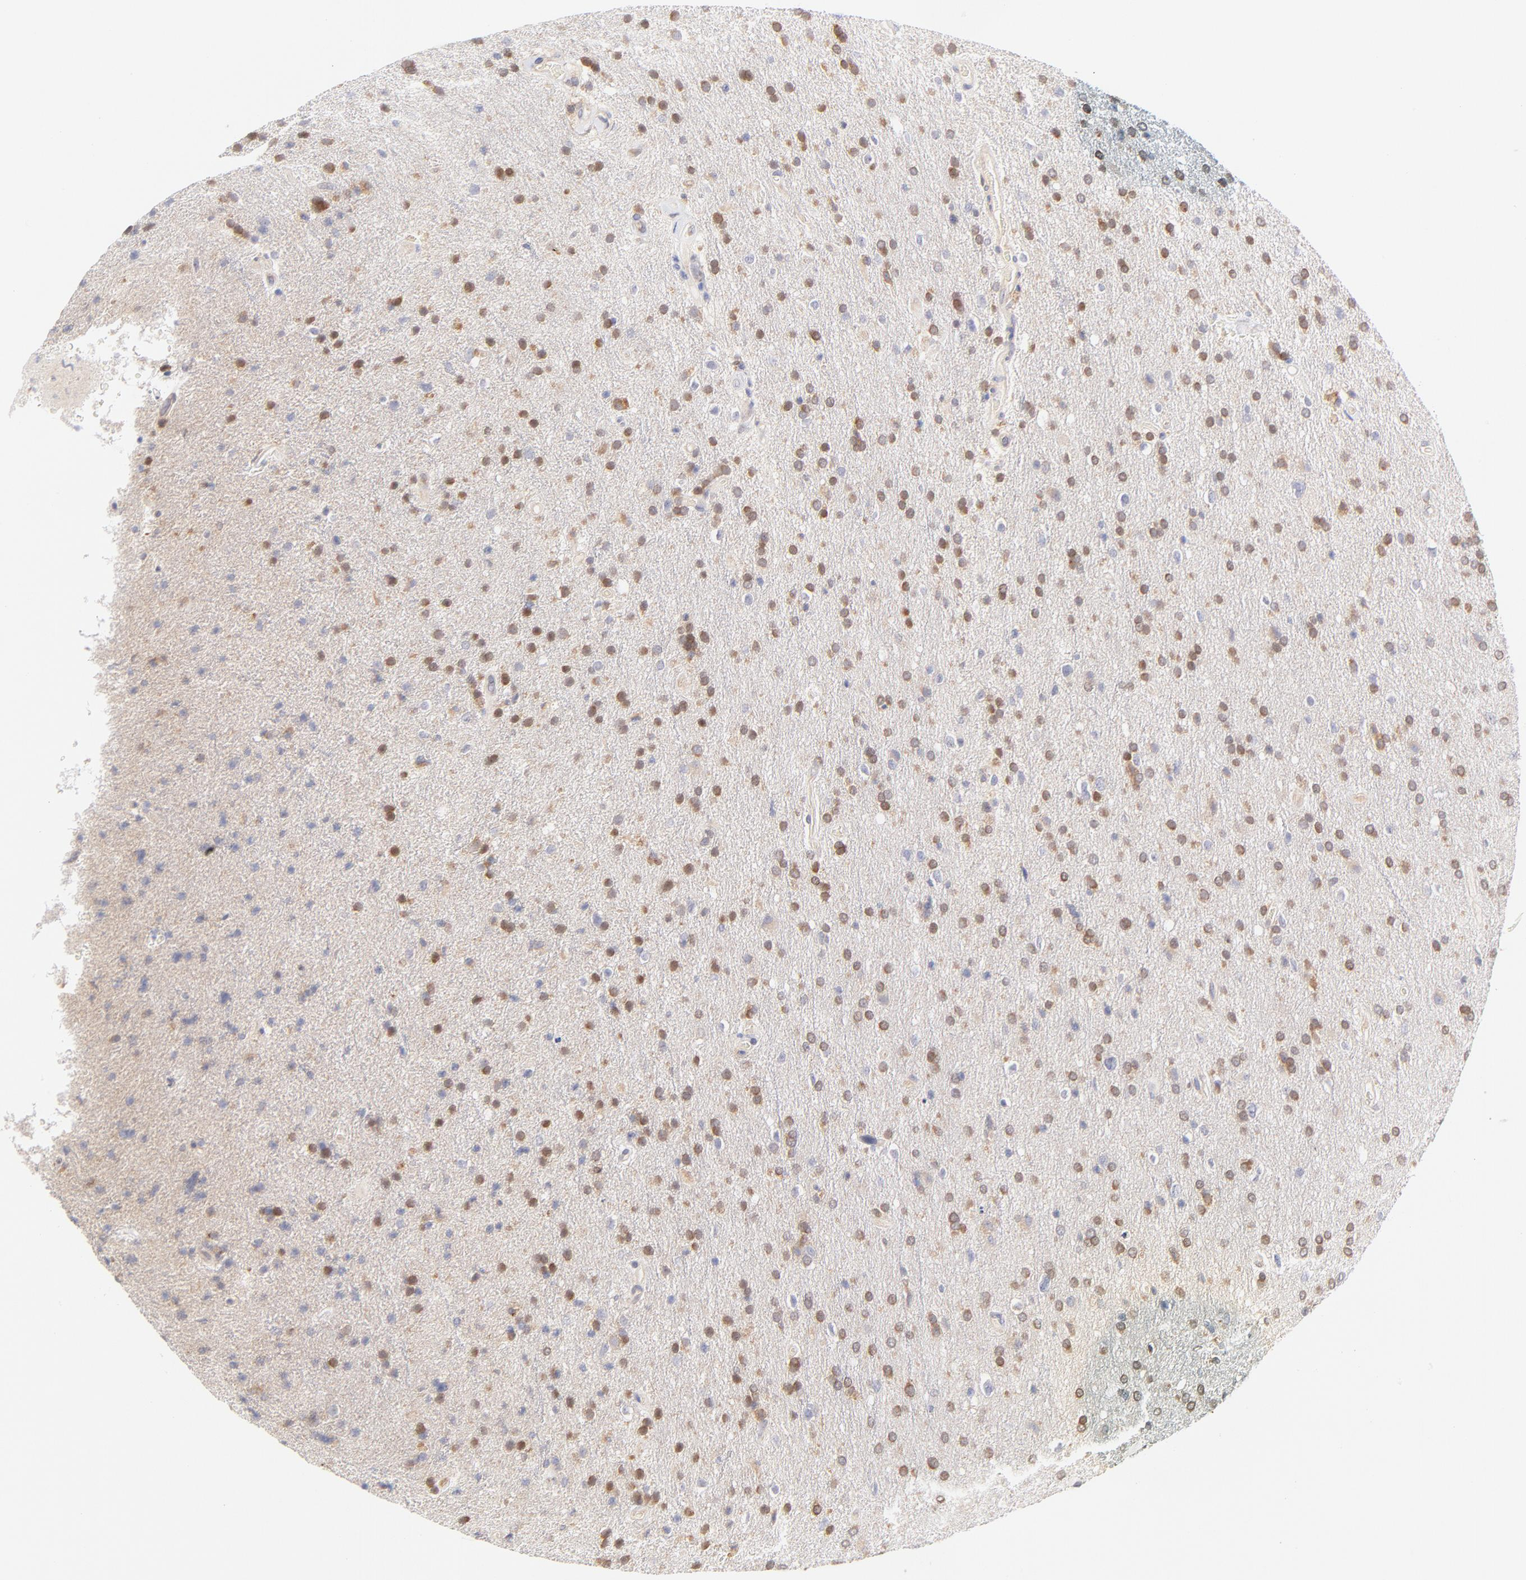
{"staining": {"intensity": "moderate", "quantity": "25%-75%", "location": "cytoplasmic/membranous"}, "tissue": "glioma", "cell_type": "Tumor cells", "image_type": "cancer", "snomed": [{"axis": "morphology", "description": "Glioma, malignant, High grade"}, {"axis": "topography", "description": "Brain"}], "caption": "Immunohistochemistry of malignant glioma (high-grade) shows medium levels of moderate cytoplasmic/membranous staining in approximately 25%-75% of tumor cells. (DAB IHC, brown staining for protein, blue staining for nuclei).", "gene": "RPS6KA1", "patient": {"sex": "male", "age": 33}}